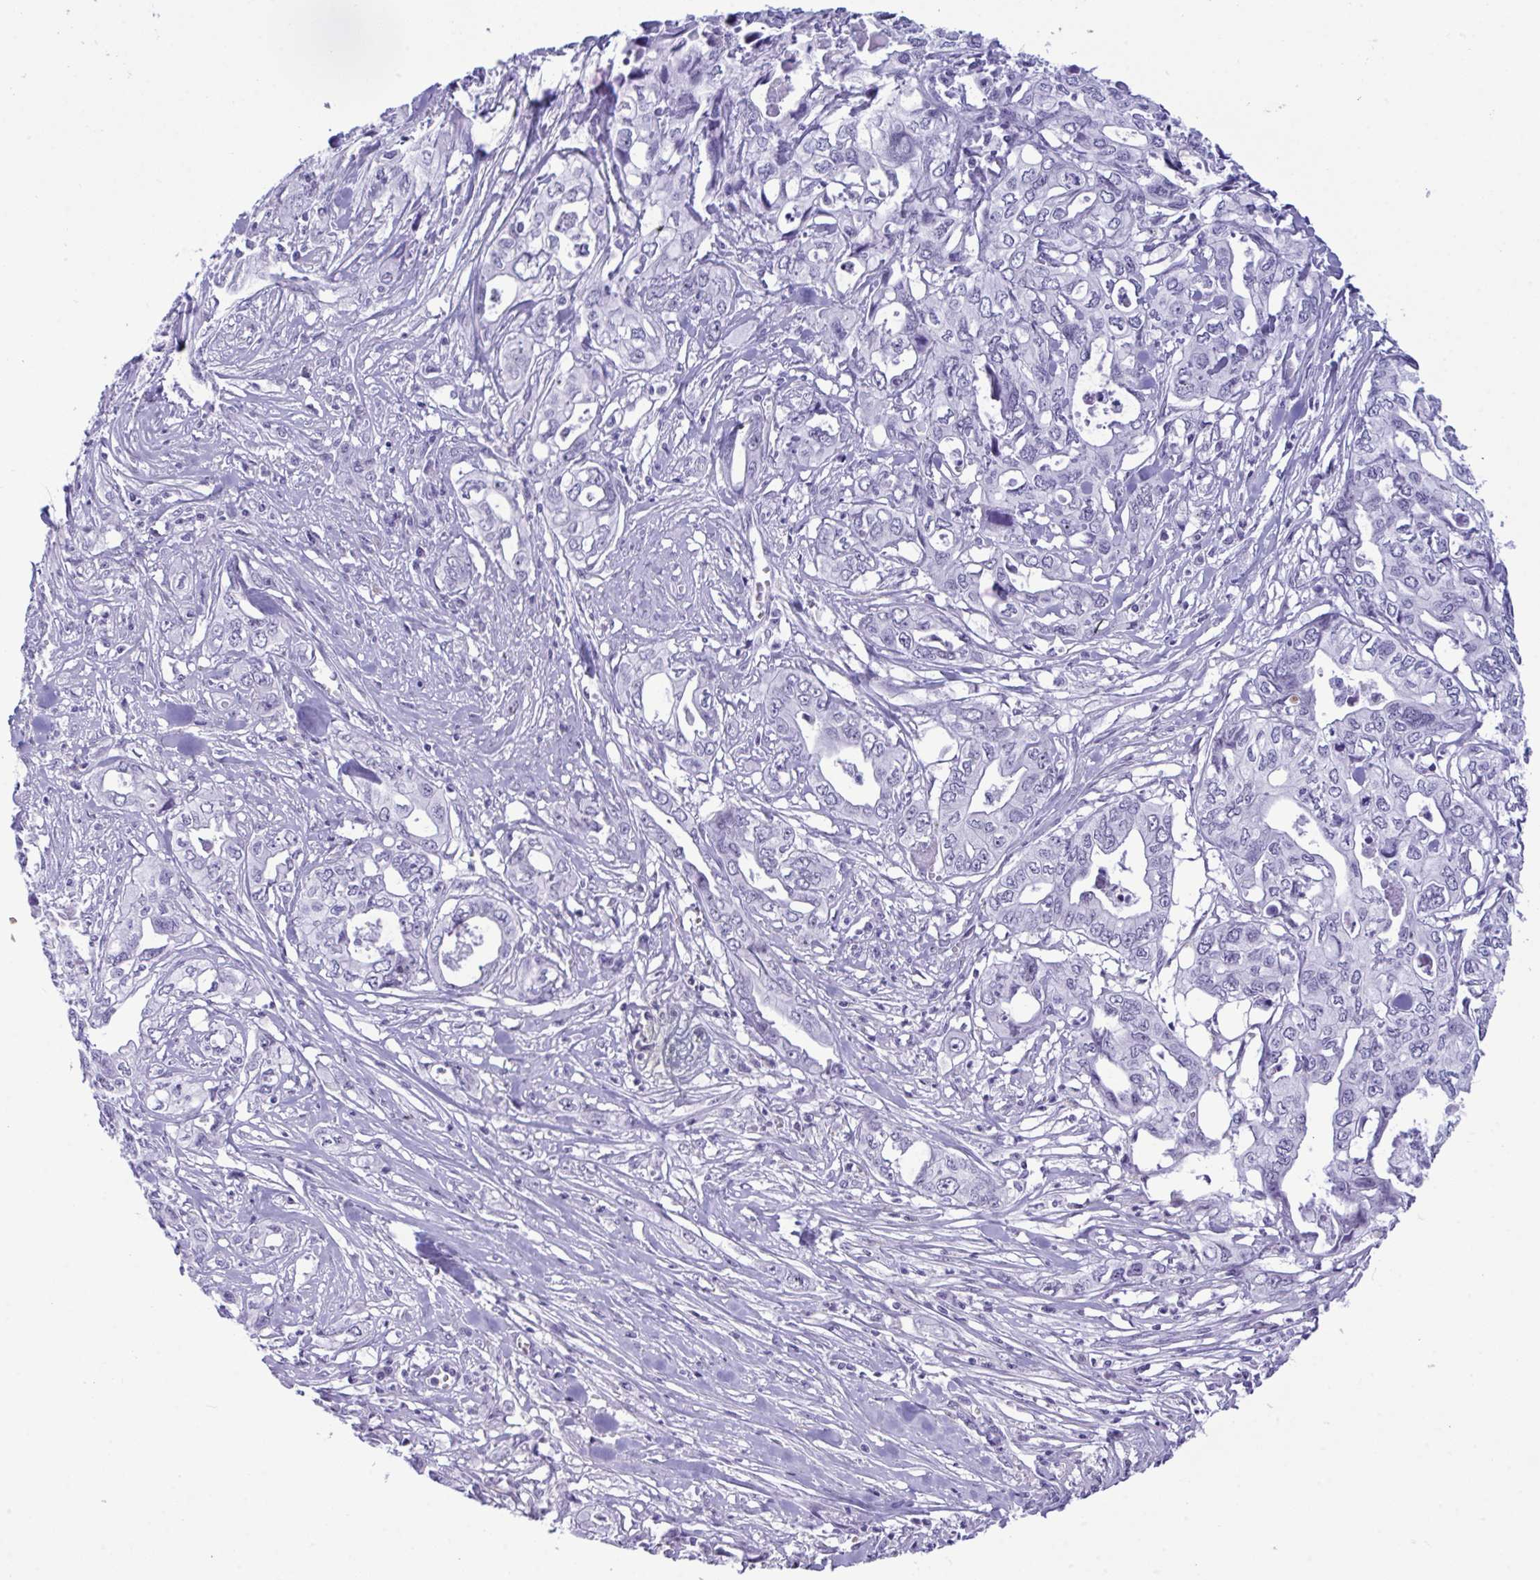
{"staining": {"intensity": "negative", "quantity": "none", "location": "none"}, "tissue": "pancreatic cancer", "cell_type": "Tumor cells", "image_type": "cancer", "snomed": [{"axis": "morphology", "description": "Adenocarcinoma, NOS"}, {"axis": "topography", "description": "Pancreas"}], "caption": "Pancreatic cancer (adenocarcinoma) was stained to show a protein in brown. There is no significant expression in tumor cells.", "gene": "ELN", "patient": {"sex": "male", "age": 68}}